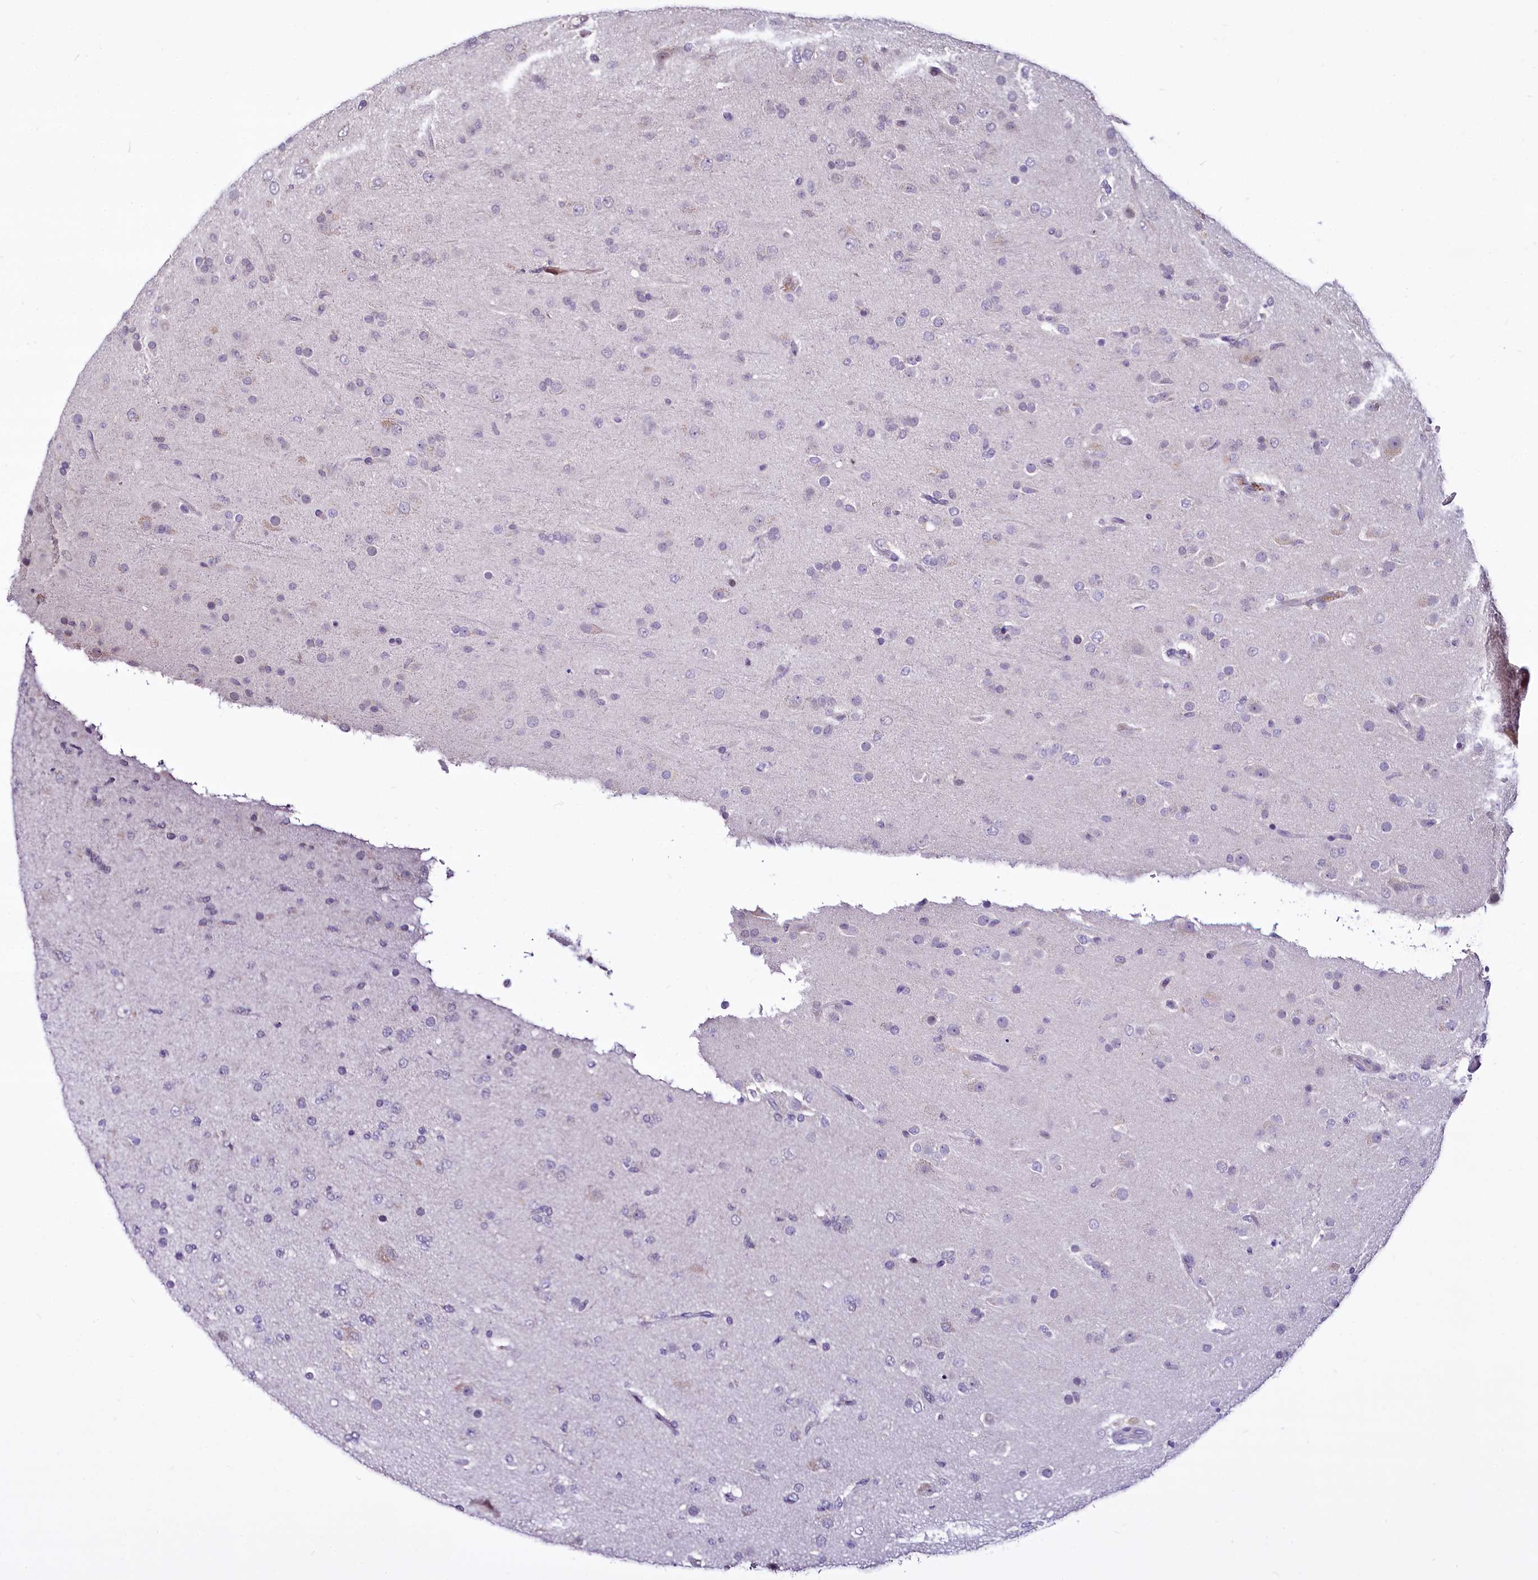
{"staining": {"intensity": "negative", "quantity": "none", "location": "none"}, "tissue": "glioma", "cell_type": "Tumor cells", "image_type": "cancer", "snomed": [{"axis": "morphology", "description": "Glioma, malignant, Low grade"}, {"axis": "topography", "description": "Brain"}], "caption": "Immunohistochemical staining of malignant glioma (low-grade) reveals no significant staining in tumor cells.", "gene": "BANK1", "patient": {"sex": "male", "age": 65}}